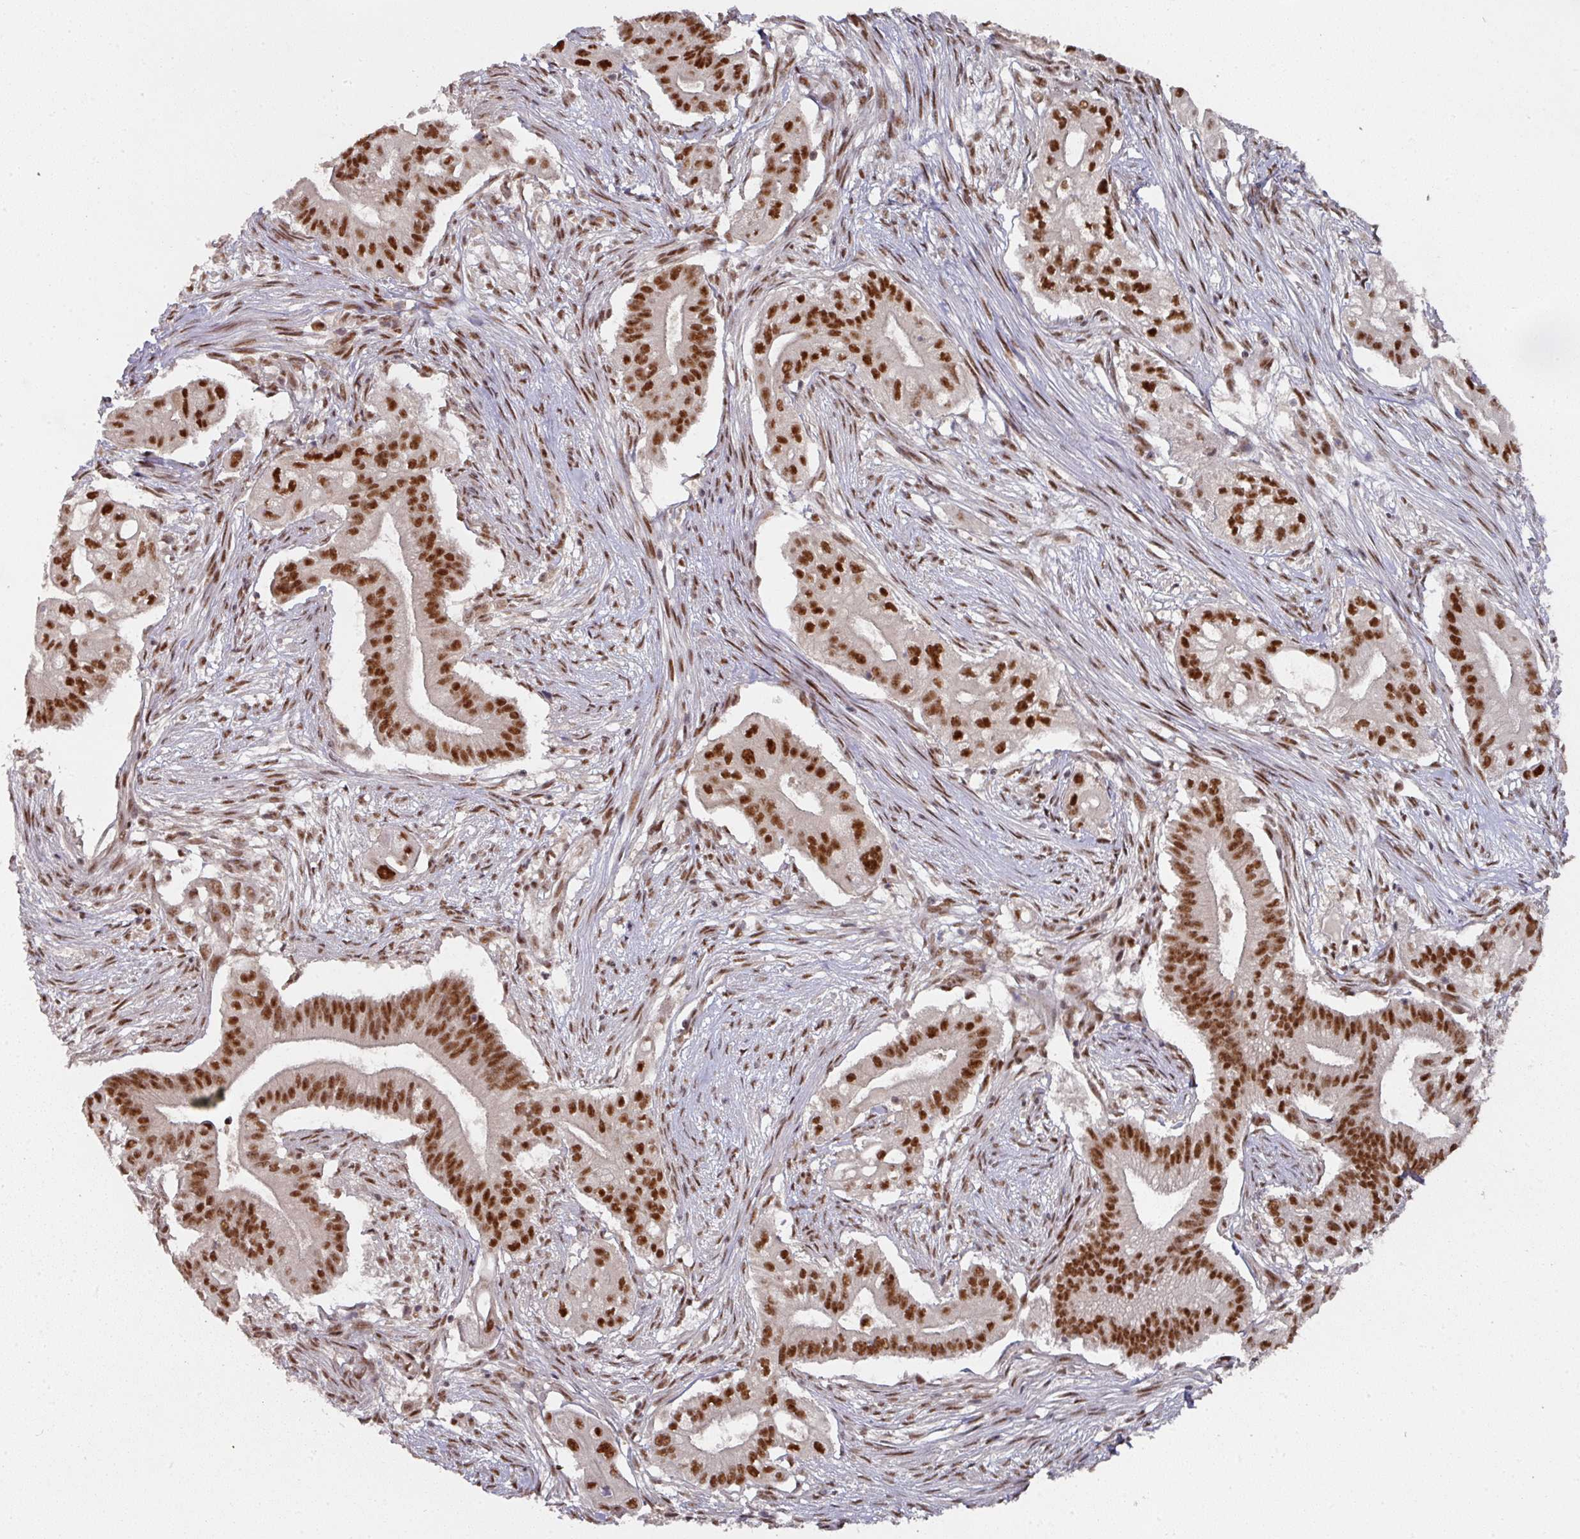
{"staining": {"intensity": "strong", "quantity": ">75%", "location": "nuclear"}, "tissue": "pancreatic cancer", "cell_type": "Tumor cells", "image_type": "cancer", "snomed": [{"axis": "morphology", "description": "Adenocarcinoma, NOS"}, {"axis": "topography", "description": "Pancreas"}], "caption": "Protein expression analysis of human pancreatic cancer reveals strong nuclear positivity in approximately >75% of tumor cells.", "gene": "MEPCE", "patient": {"sex": "female", "age": 68}}